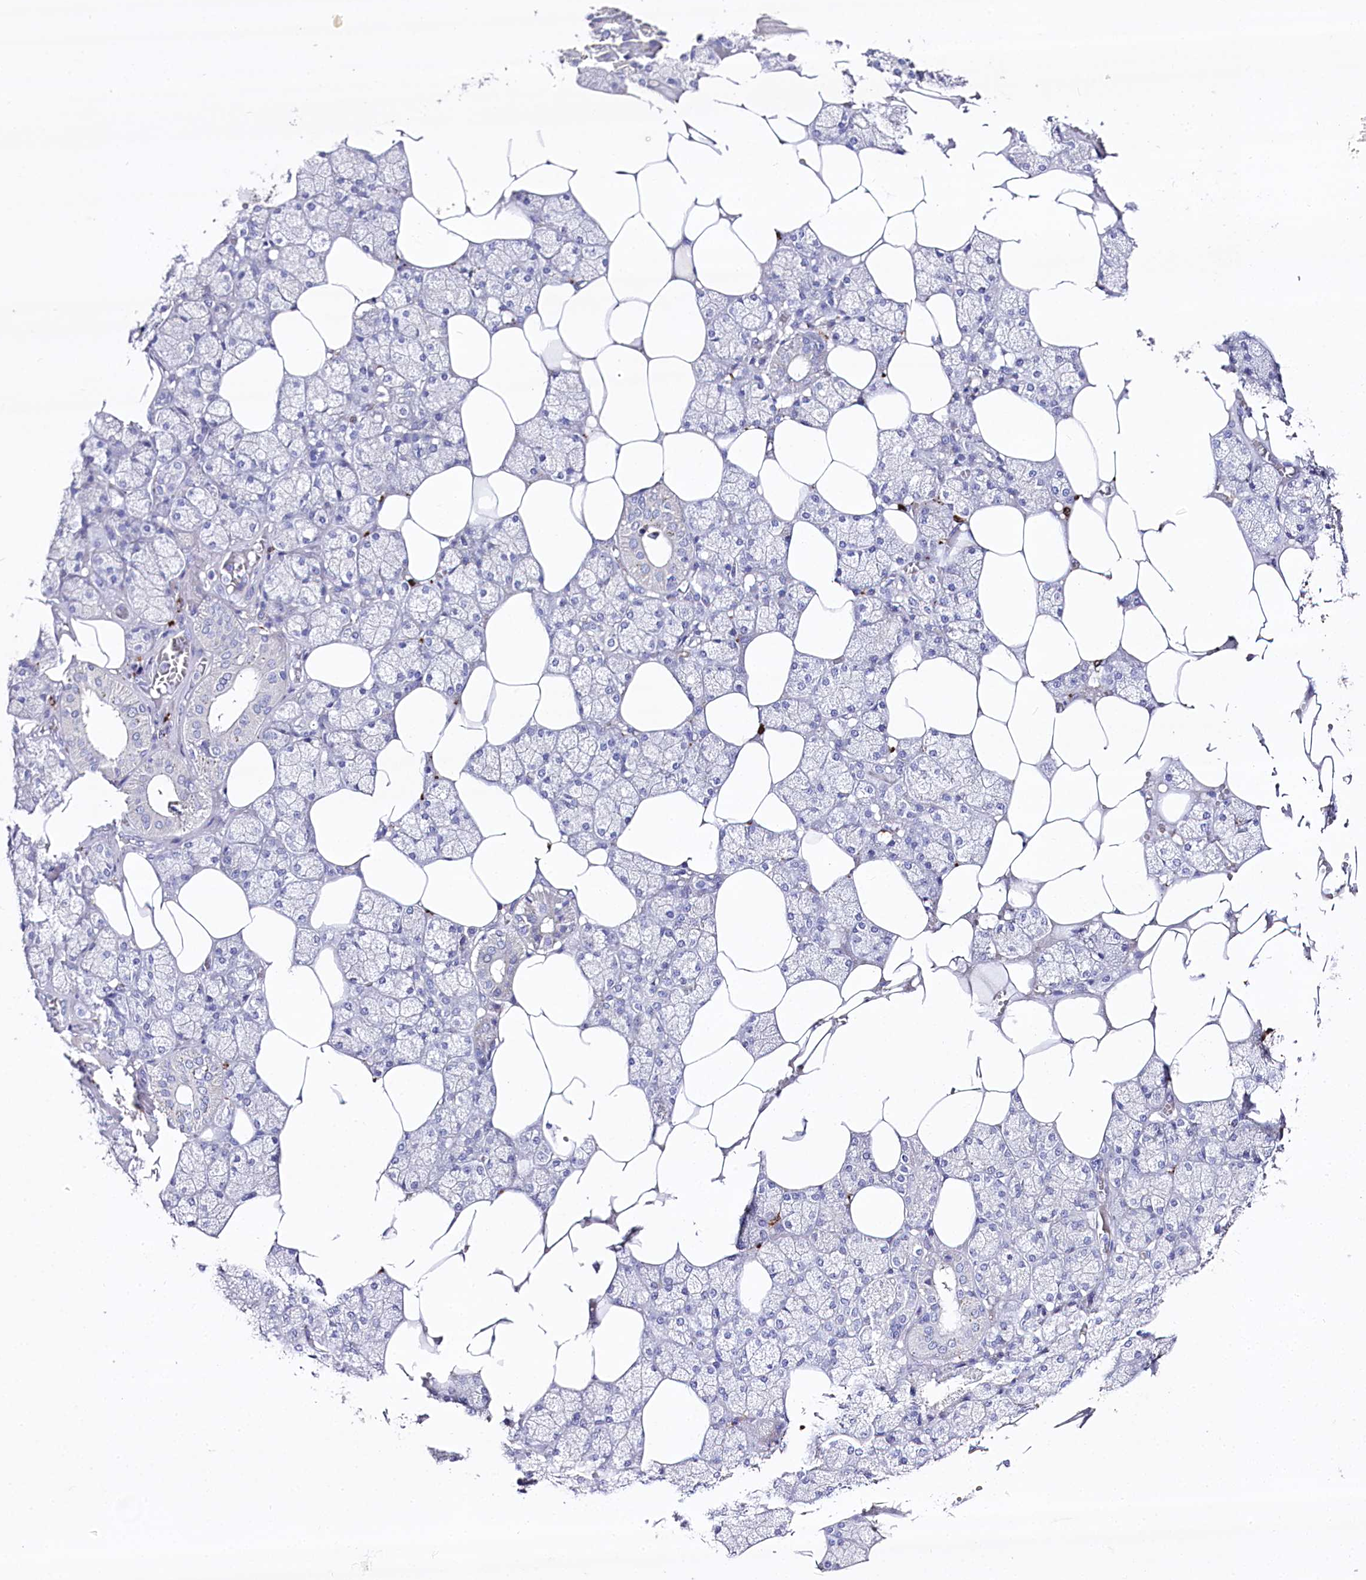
{"staining": {"intensity": "negative", "quantity": "none", "location": "none"}, "tissue": "salivary gland", "cell_type": "Glandular cells", "image_type": "normal", "snomed": [{"axis": "morphology", "description": "Normal tissue, NOS"}, {"axis": "topography", "description": "Salivary gland"}], "caption": "This is a micrograph of immunohistochemistry staining of unremarkable salivary gland, which shows no expression in glandular cells.", "gene": "CLEC4M", "patient": {"sex": "male", "age": 62}}